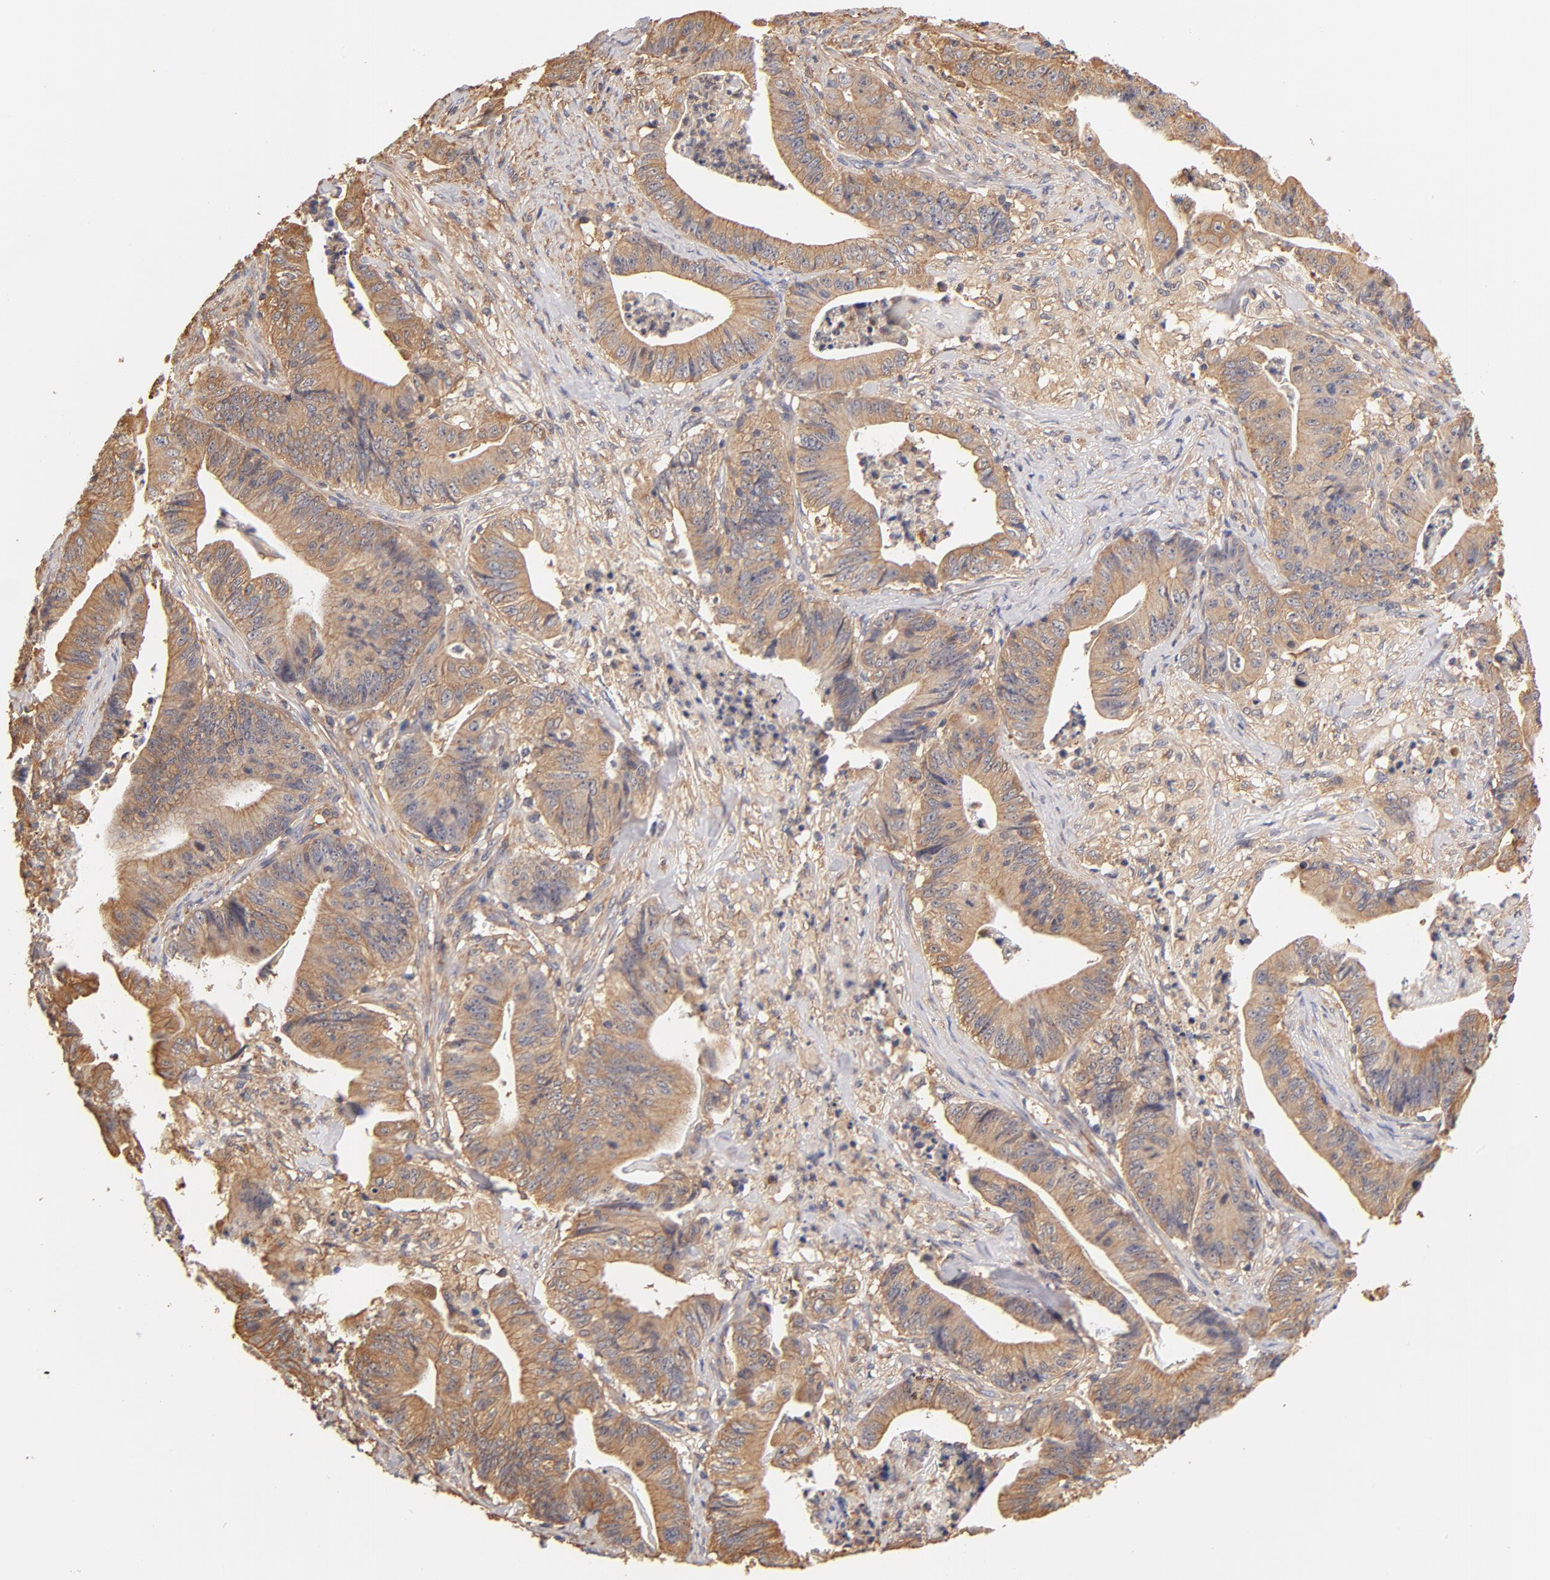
{"staining": {"intensity": "weak", "quantity": ">75%", "location": "cytoplasmic/membranous"}, "tissue": "stomach cancer", "cell_type": "Tumor cells", "image_type": "cancer", "snomed": [{"axis": "morphology", "description": "Adenocarcinoma, NOS"}, {"axis": "topography", "description": "Stomach, lower"}], "caption": "About >75% of tumor cells in human adenocarcinoma (stomach) exhibit weak cytoplasmic/membranous protein positivity as visualized by brown immunohistochemical staining.", "gene": "FCMR", "patient": {"sex": "female", "age": 86}}